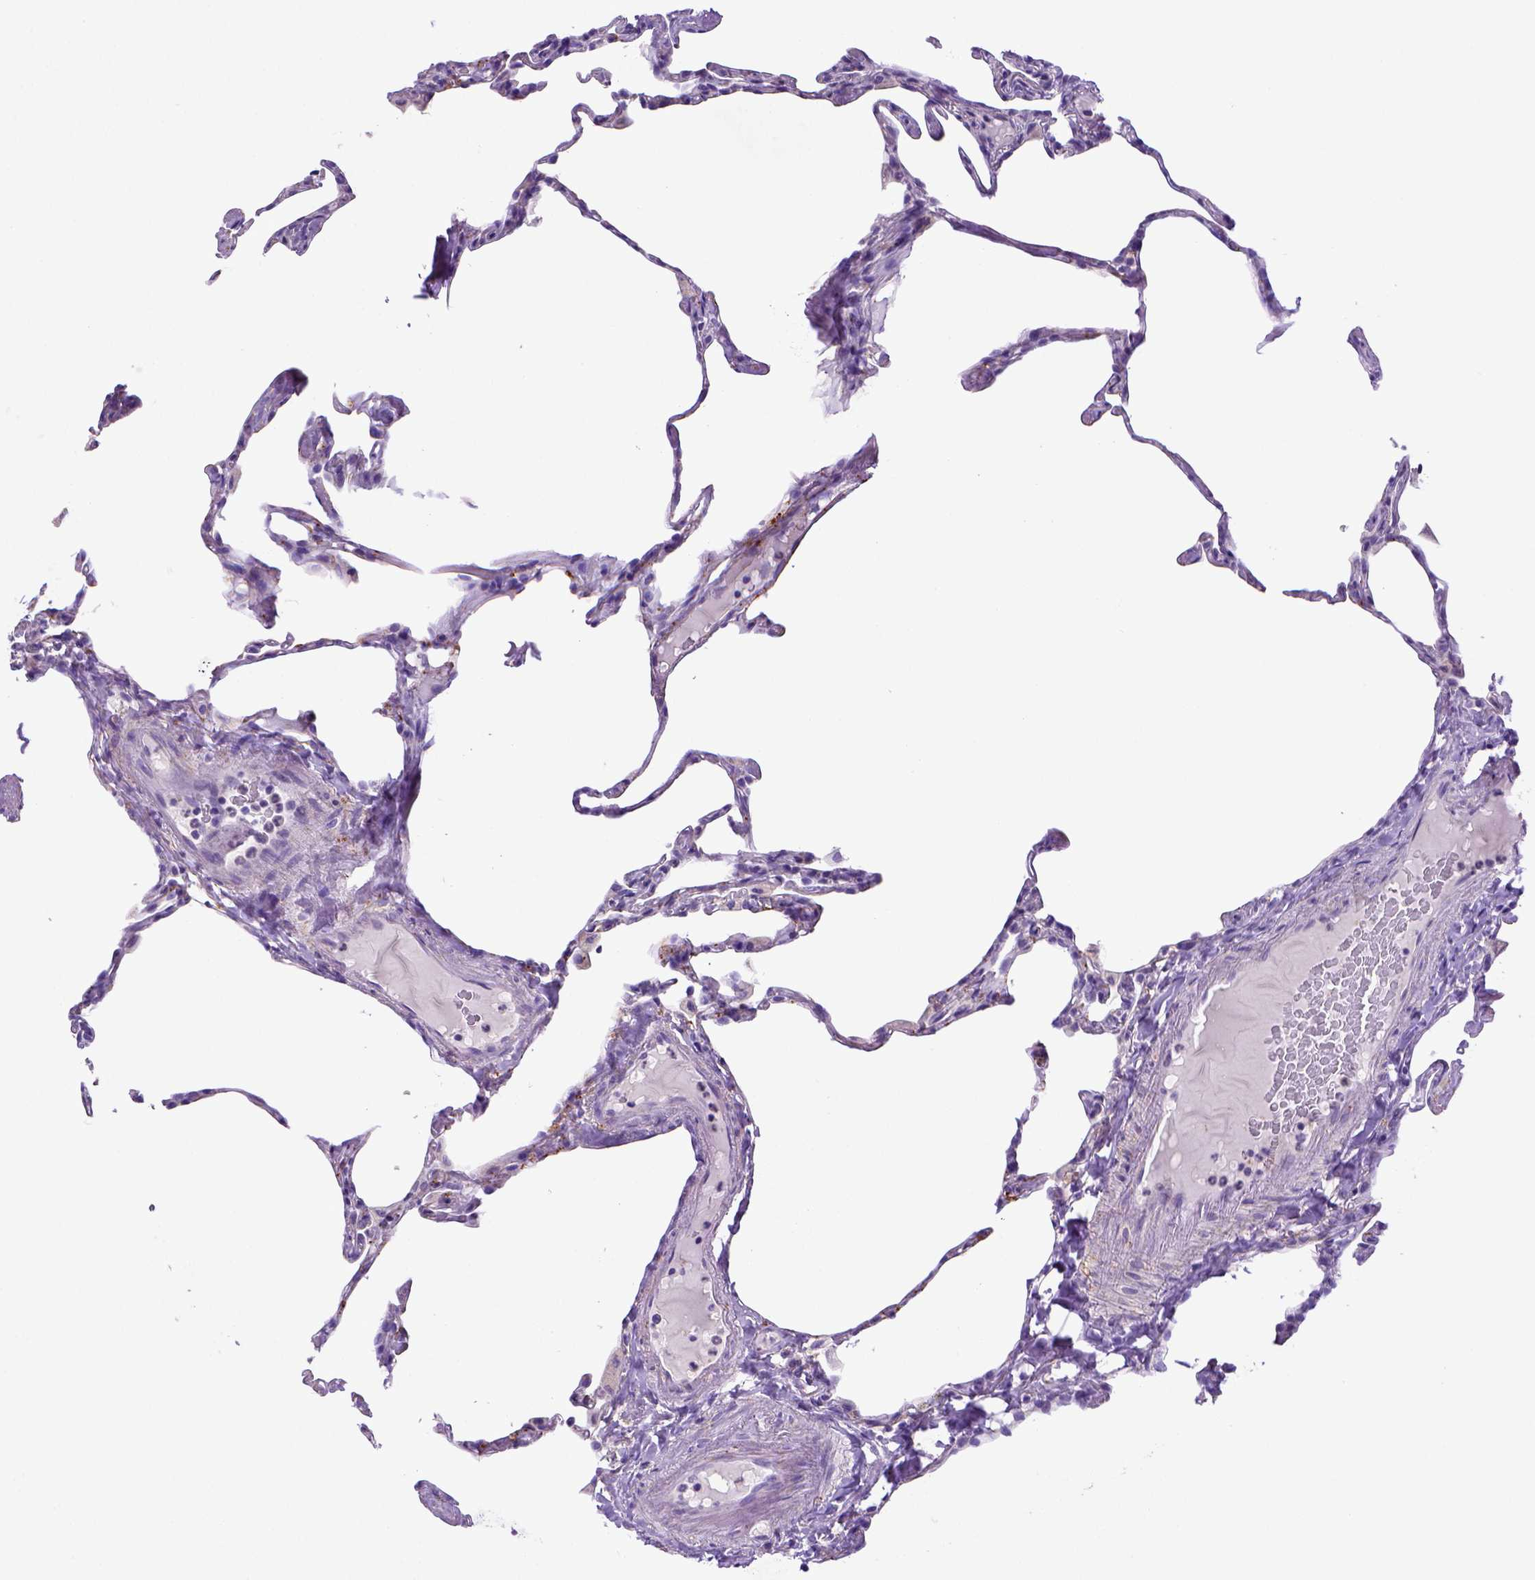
{"staining": {"intensity": "negative", "quantity": "none", "location": "none"}, "tissue": "lung", "cell_type": "Alveolar cells", "image_type": "normal", "snomed": [{"axis": "morphology", "description": "Normal tissue, NOS"}, {"axis": "topography", "description": "Lung"}], "caption": "IHC photomicrograph of normal lung stained for a protein (brown), which reveals no staining in alveolar cells.", "gene": "BAAT", "patient": {"sex": "male", "age": 65}}